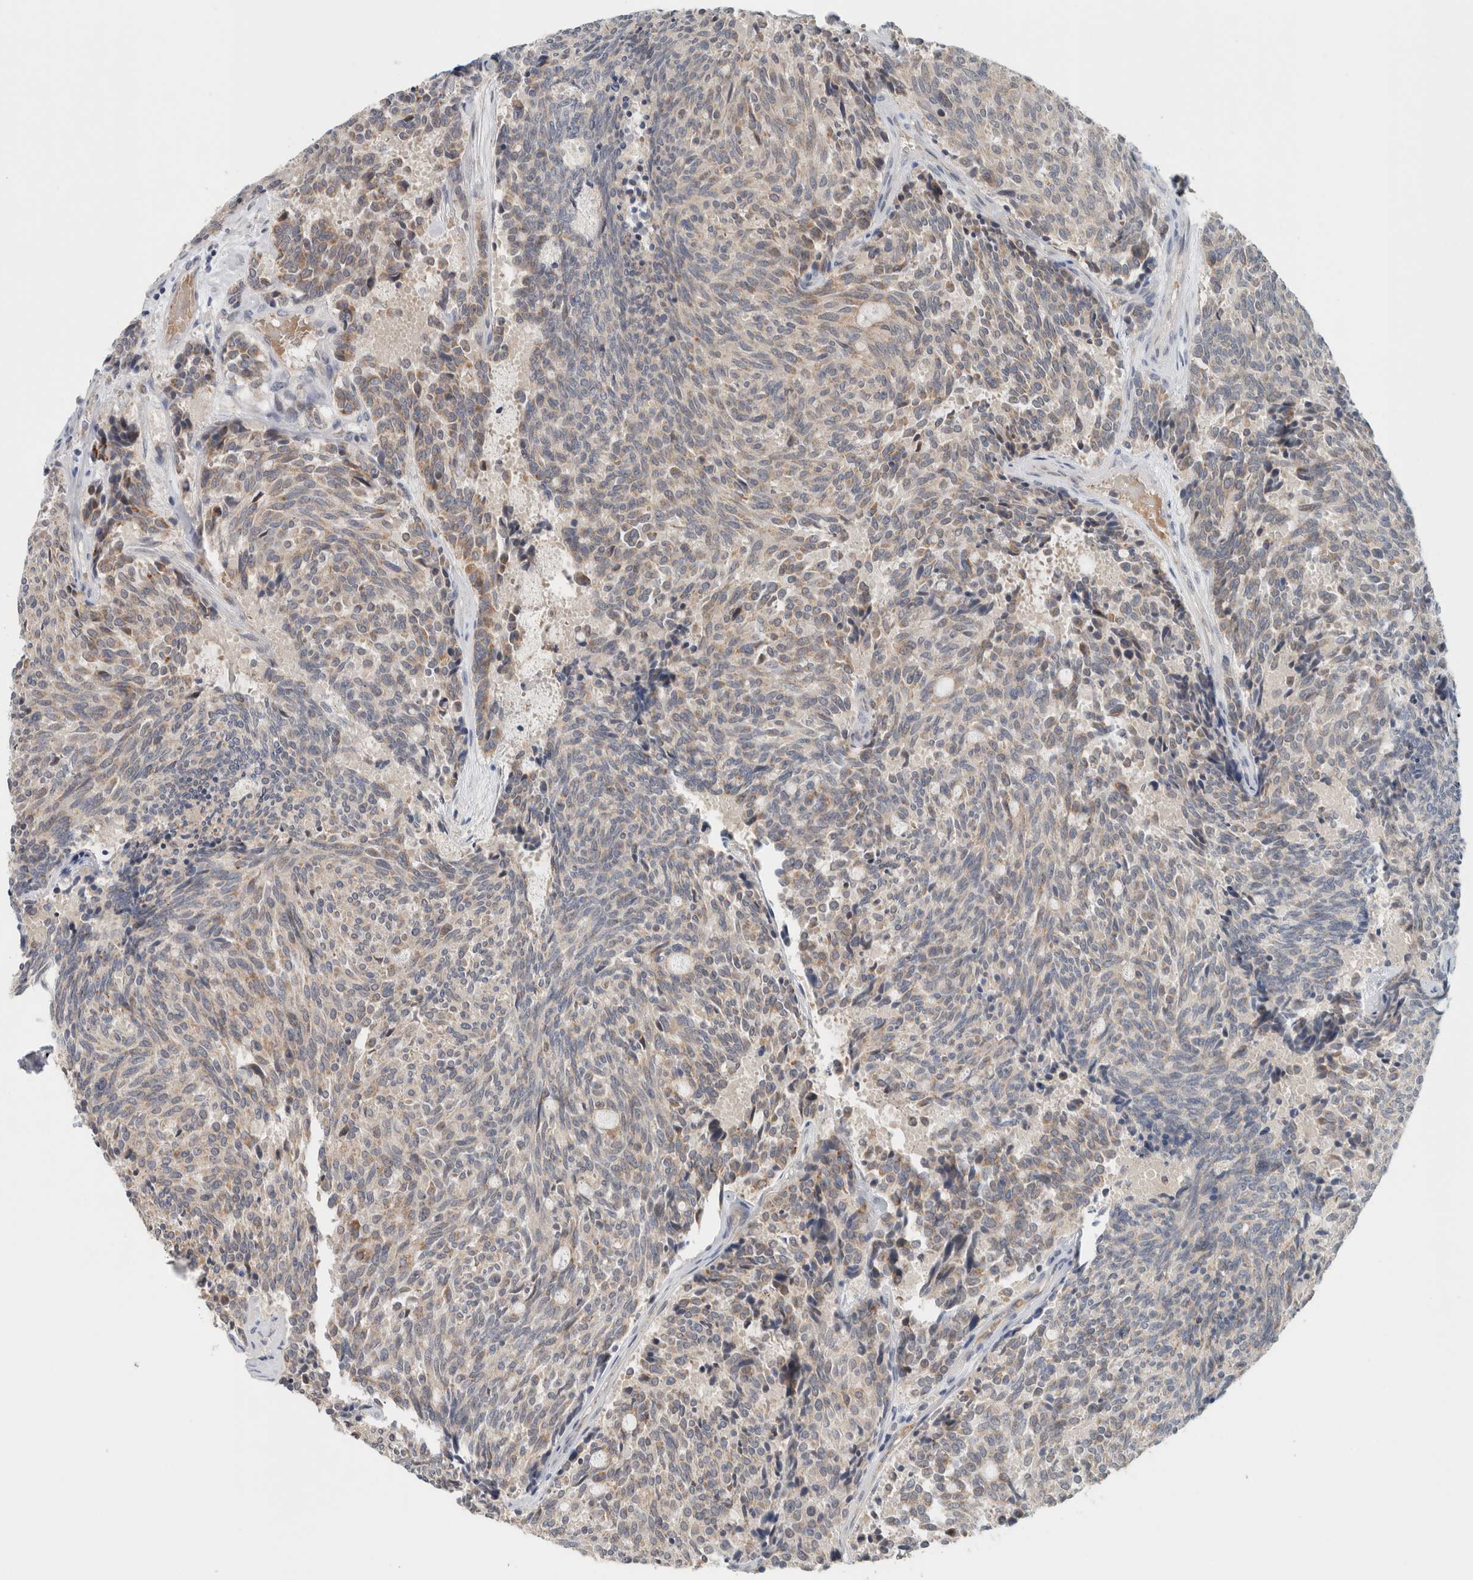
{"staining": {"intensity": "weak", "quantity": "25%-75%", "location": "cytoplasmic/membranous"}, "tissue": "carcinoid", "cell_type": "Tumor cells", "image_type": "cancer", "snomed": [{"axis": "morphology", "description": "Carcinoid, malignant, NOS"}, {"axis": "topography", "description": "Pancreas"}], "caption": "Malignant carcinoid stained for a protein (brown) demonstrates weak cytoplasmic/membranous positive expression in approximately 25%-75% of tumor cells.", "gene": "CRAT", "patient": {"sex": "female", "age": 54}}